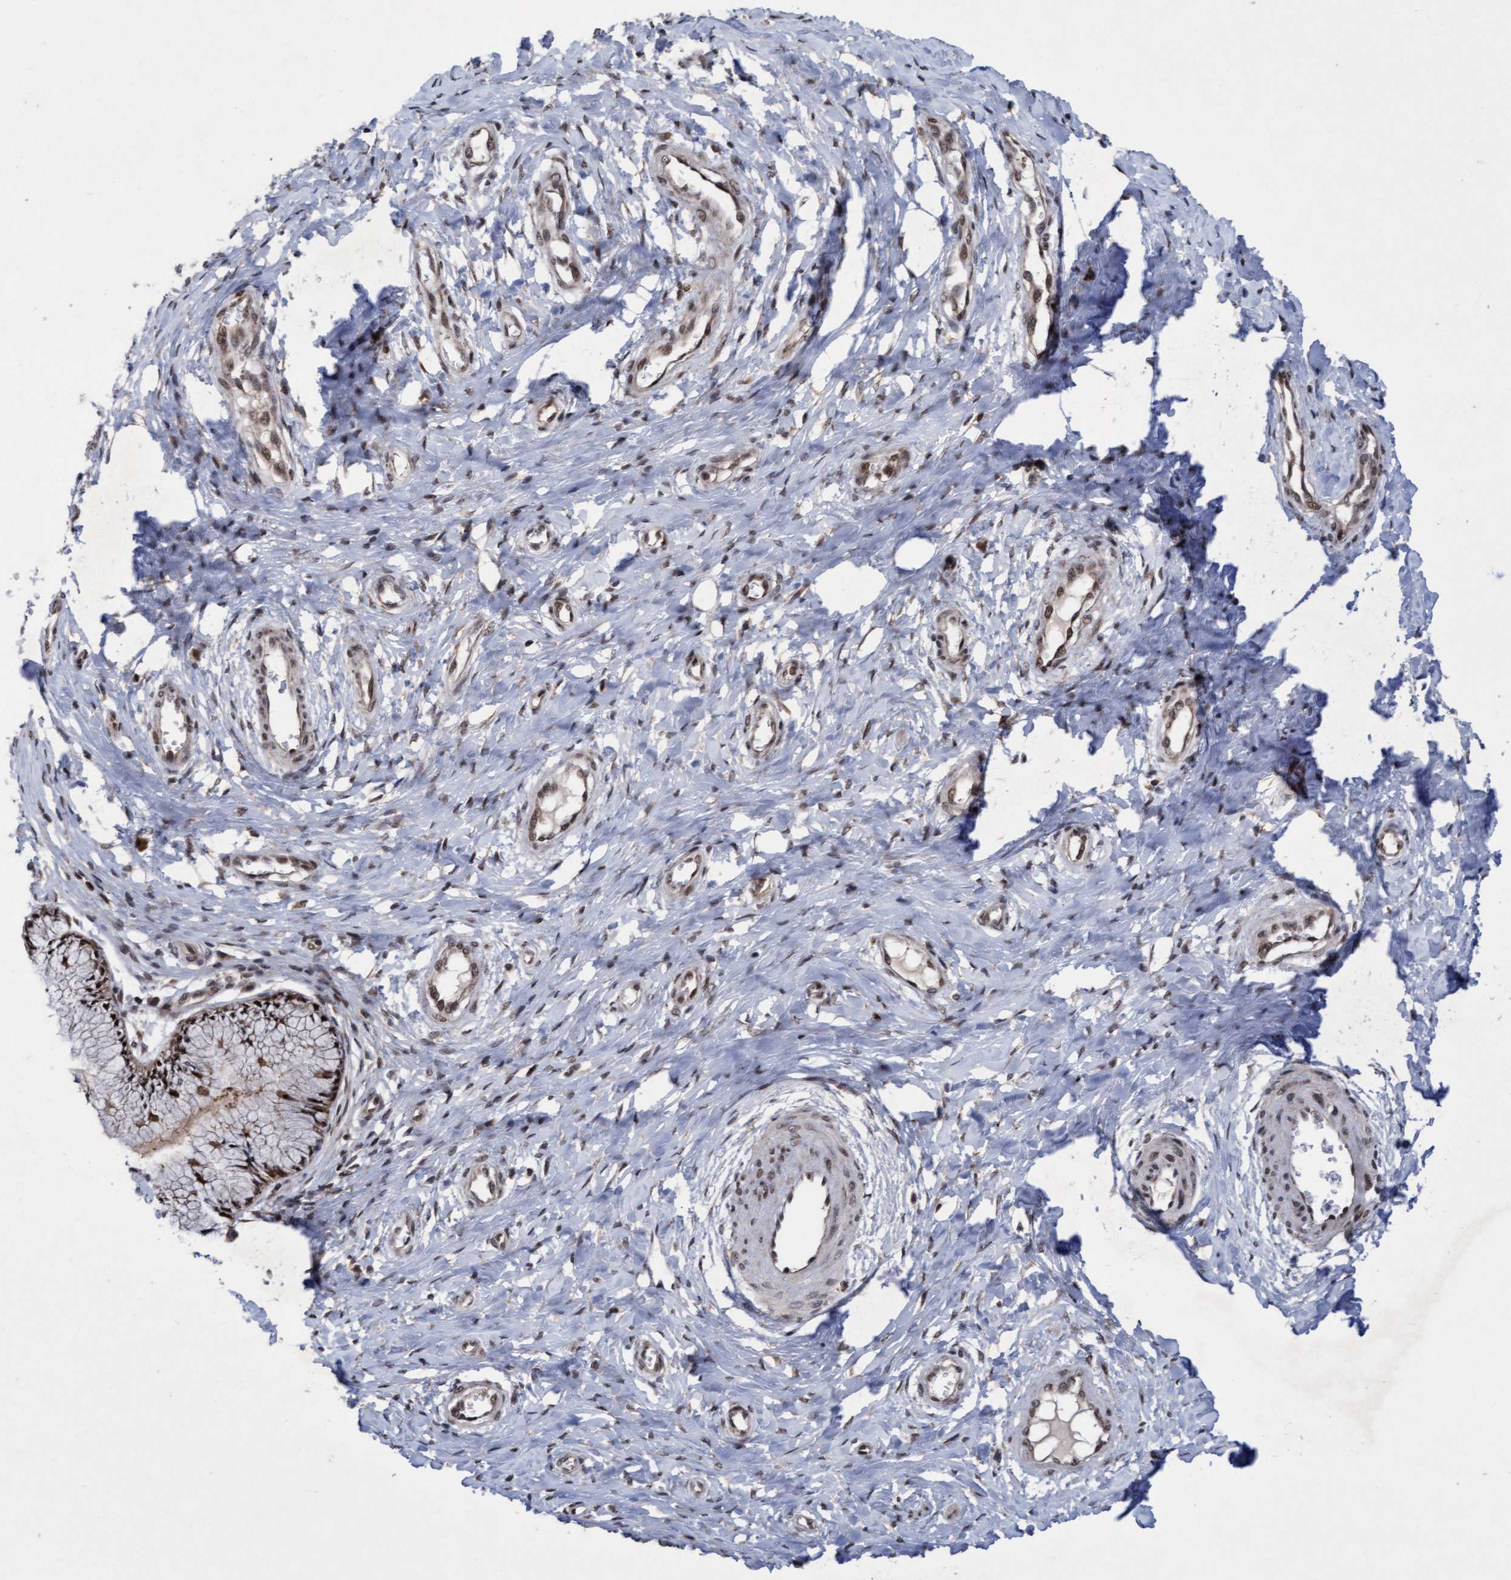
{"staining": {"intensity": "moderate", "quantity": "25%-75%", "location": "nuclear"}, "tissue": "cervix", "cell_type": "Glandular cells", "image_type": "normal", "snomed": [{"axis": "morphology", "description": "Normal tissue, NOS"}, {"axis": "topography", "description": "Cervix"}], "caption": "This histopathology image displays IHC staining of benign cervix, with medium moderate nuclear staining in approximately 25%-75% of glandular cells.", "gene": "TANC2", "patient": {"sex": "female", "age": 55}}